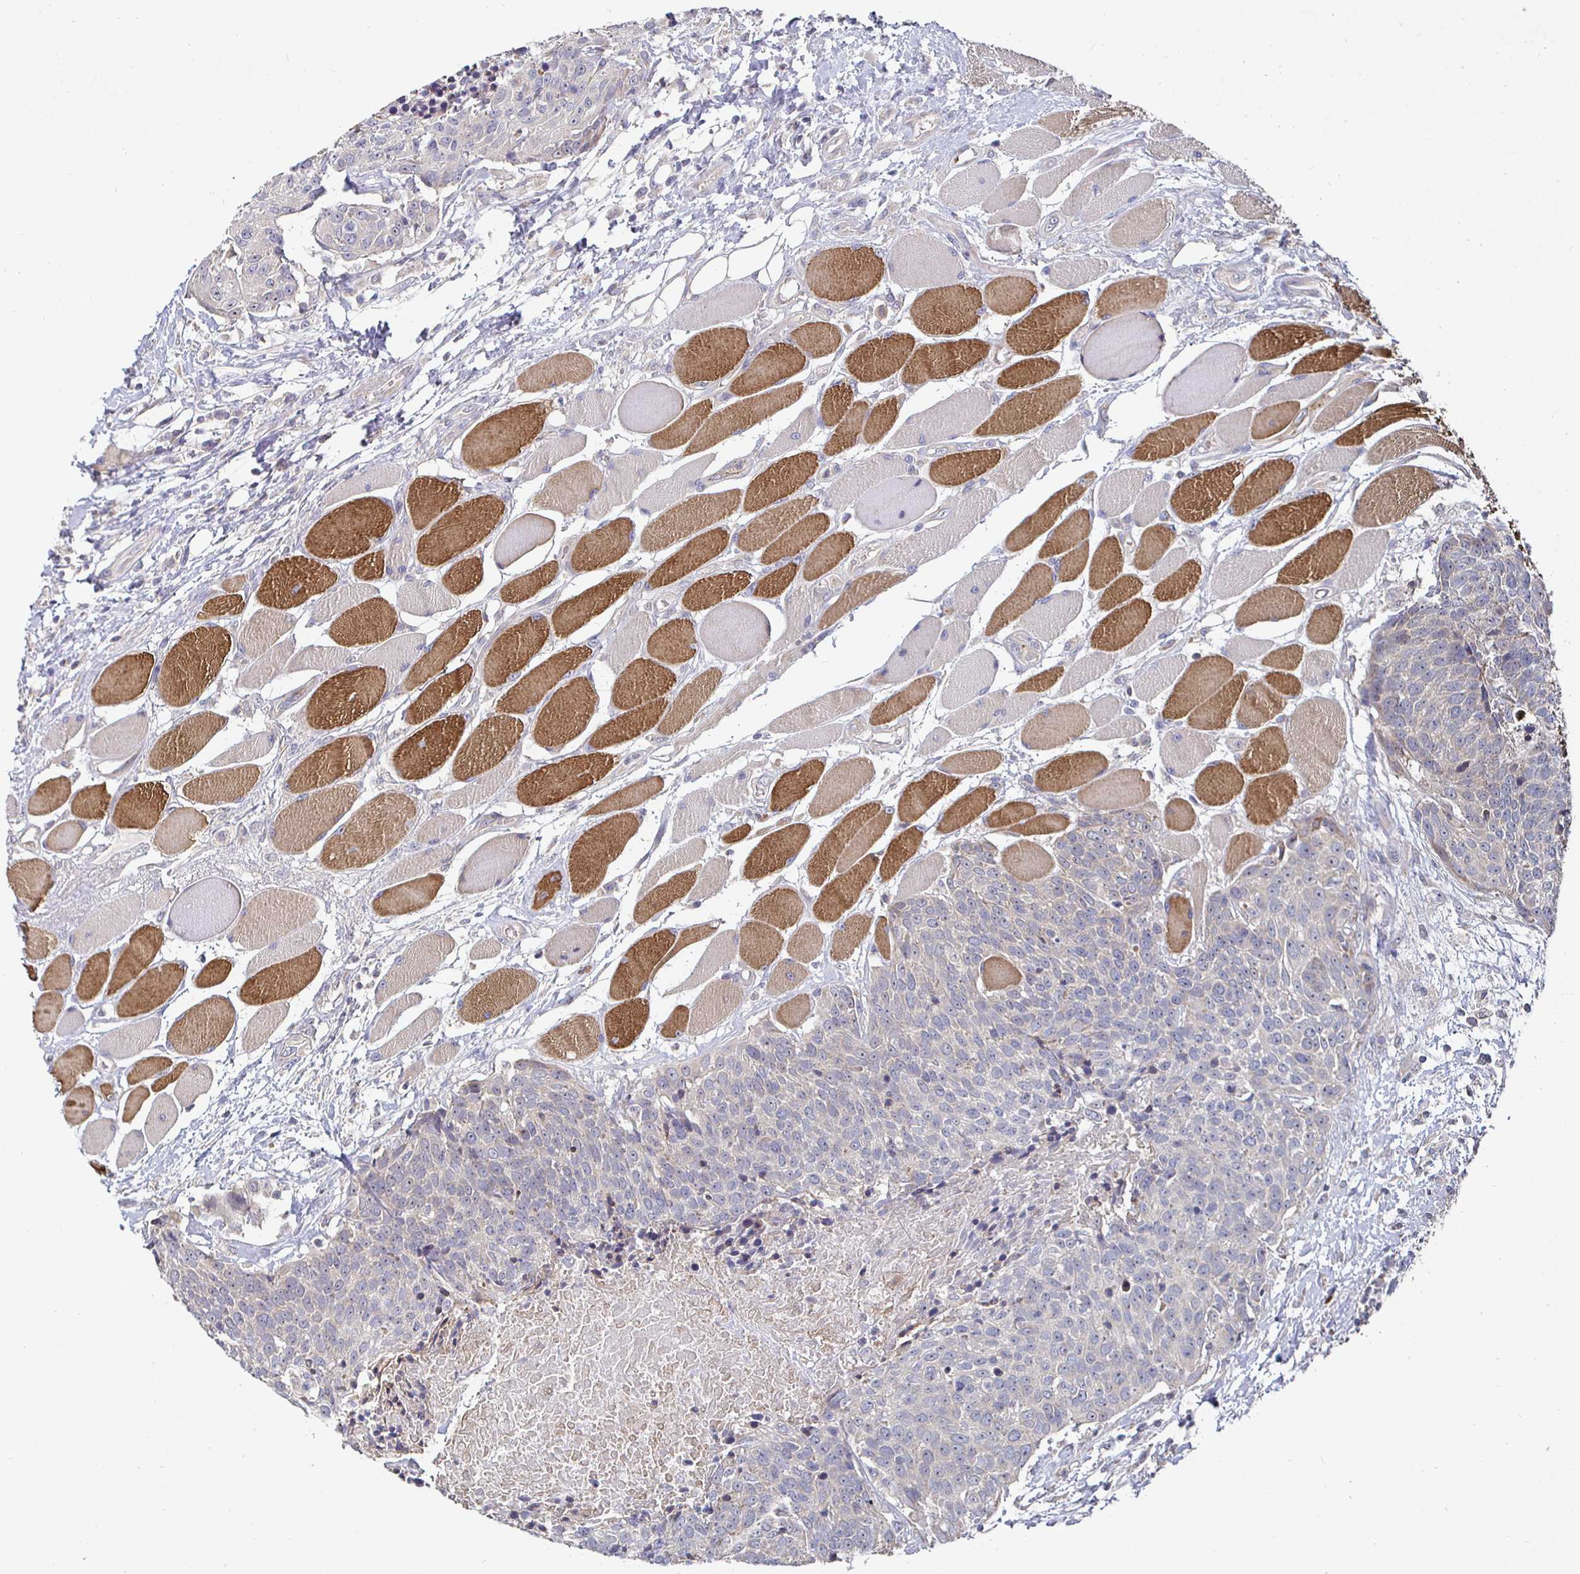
{"staining": {"intensity": "negative", "quantity": "none", "location": "none"}, "tissue": "head and neck cancer", "cell_type": "Tumor cells", "image_type": "cancer", "snomed": [{"axis": "morphology", "description": "Squamous cell carcinoma, NOS"}, {"axis": "topography", "description": "Oral tissue"}, {"axis": "topography", "description": "Head-Neck"}], "caption": "Immunohistochemistry (IHC) photomicrograph of neoplastic tissue: squamous cell carcinoma (head and neck) stained with DAB (3,3'-diaminobenzidine) demonstrates no significant protein positivity in tumor cells.", "gene": "NRSN1", "patient": {"sex": "male", "age": 64}}